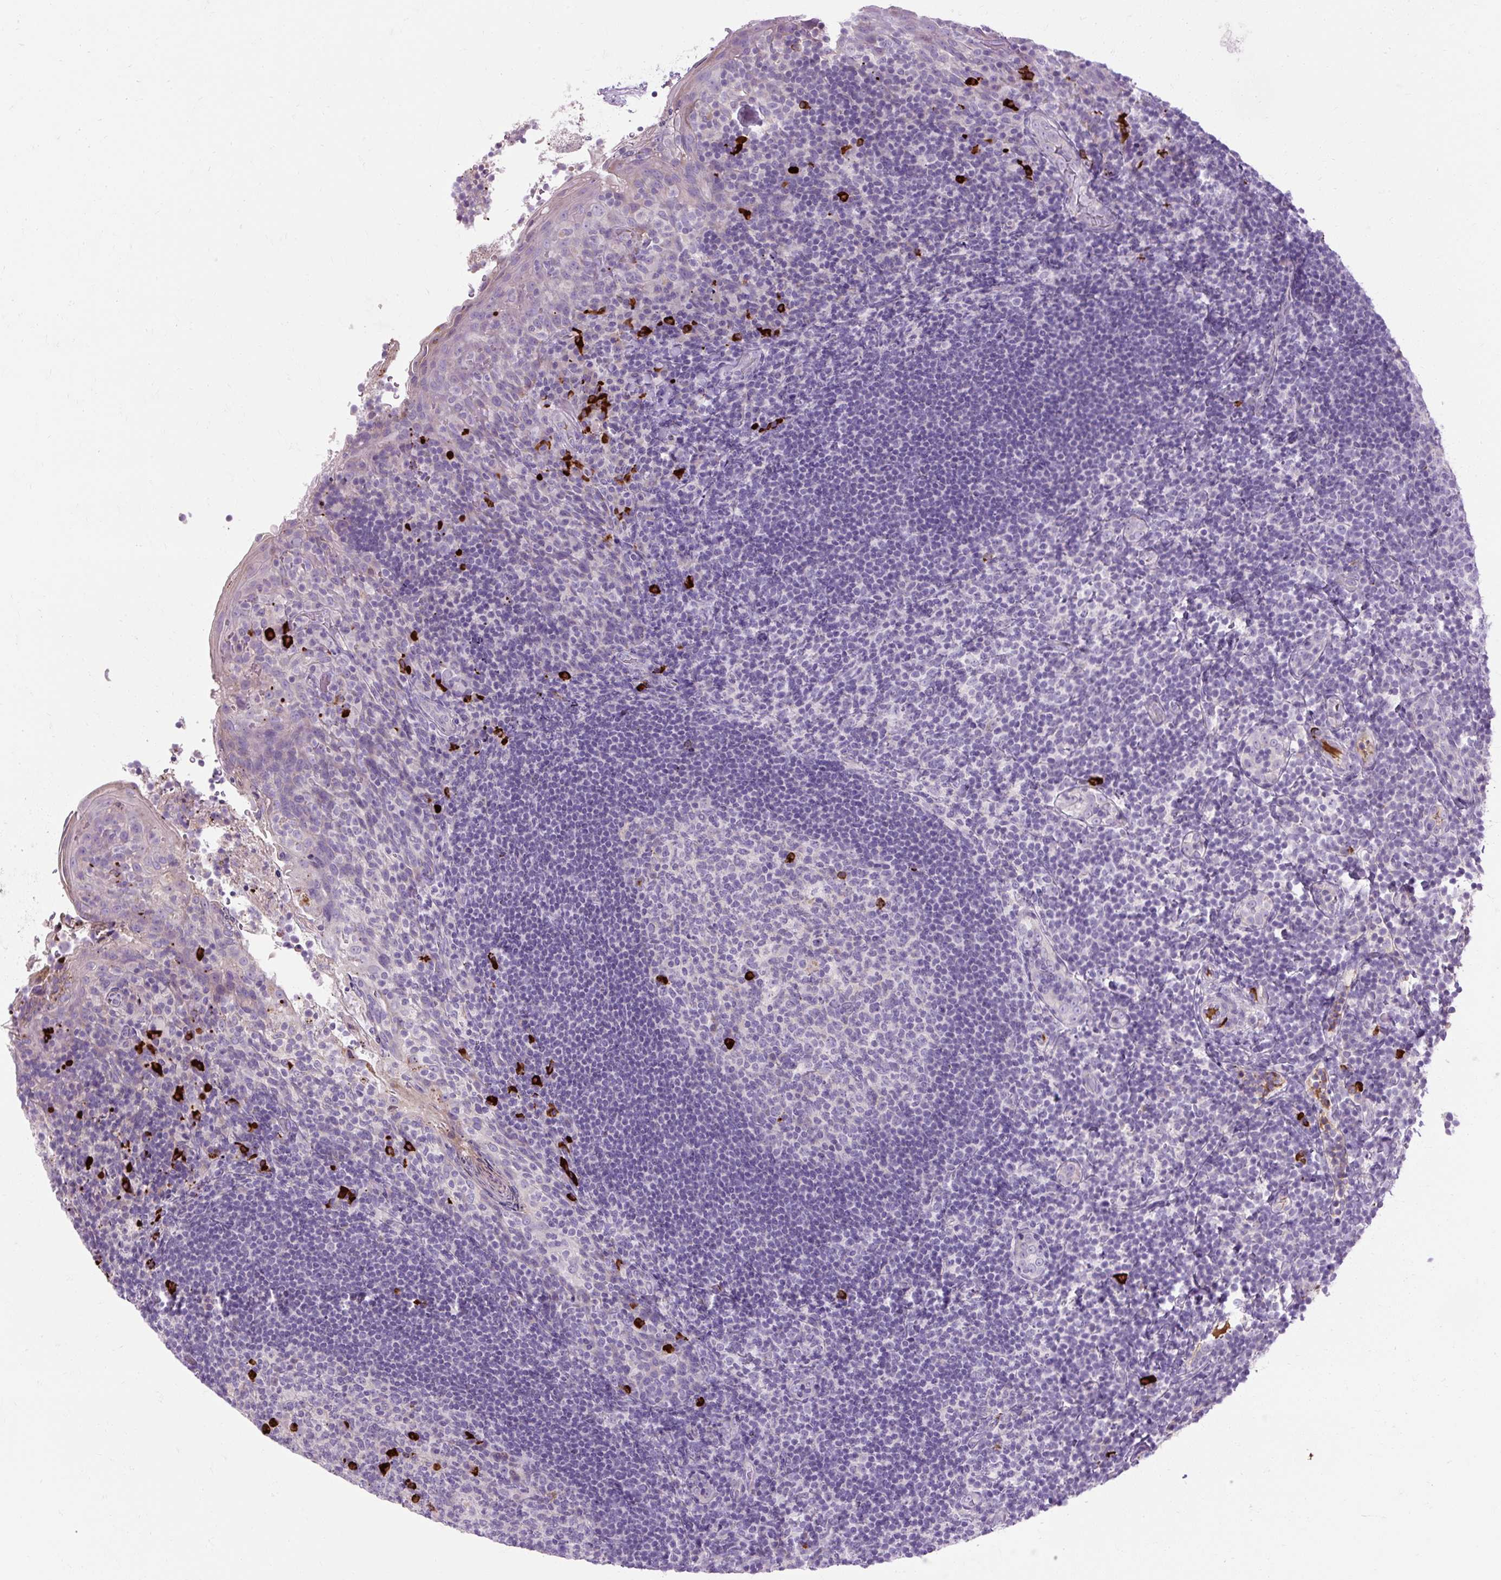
{"staining": {"intensity": "strong", "quantity": "<25%", "location": "cytoplasmic/membranous"}, "tissue": "tonsil", "cell_type": "Germinal center cells", "image_type": "normal", "snomed": [{"axis": "morphology", "description": "Normal tissue, NOS"}, {"axis": "topography", "description": "Tonsil"}], "caption": "High-power microscopy captured an immunohistochemistry (IHC) micrograph of unremarkable tonsil, revealing strong cytoplasmic/membranous expression in about <25% of germinal center cells. Nuclei are stained in blue.", "gene": "ARRDC2", "patient": {"sex": "female", "age": 10}}